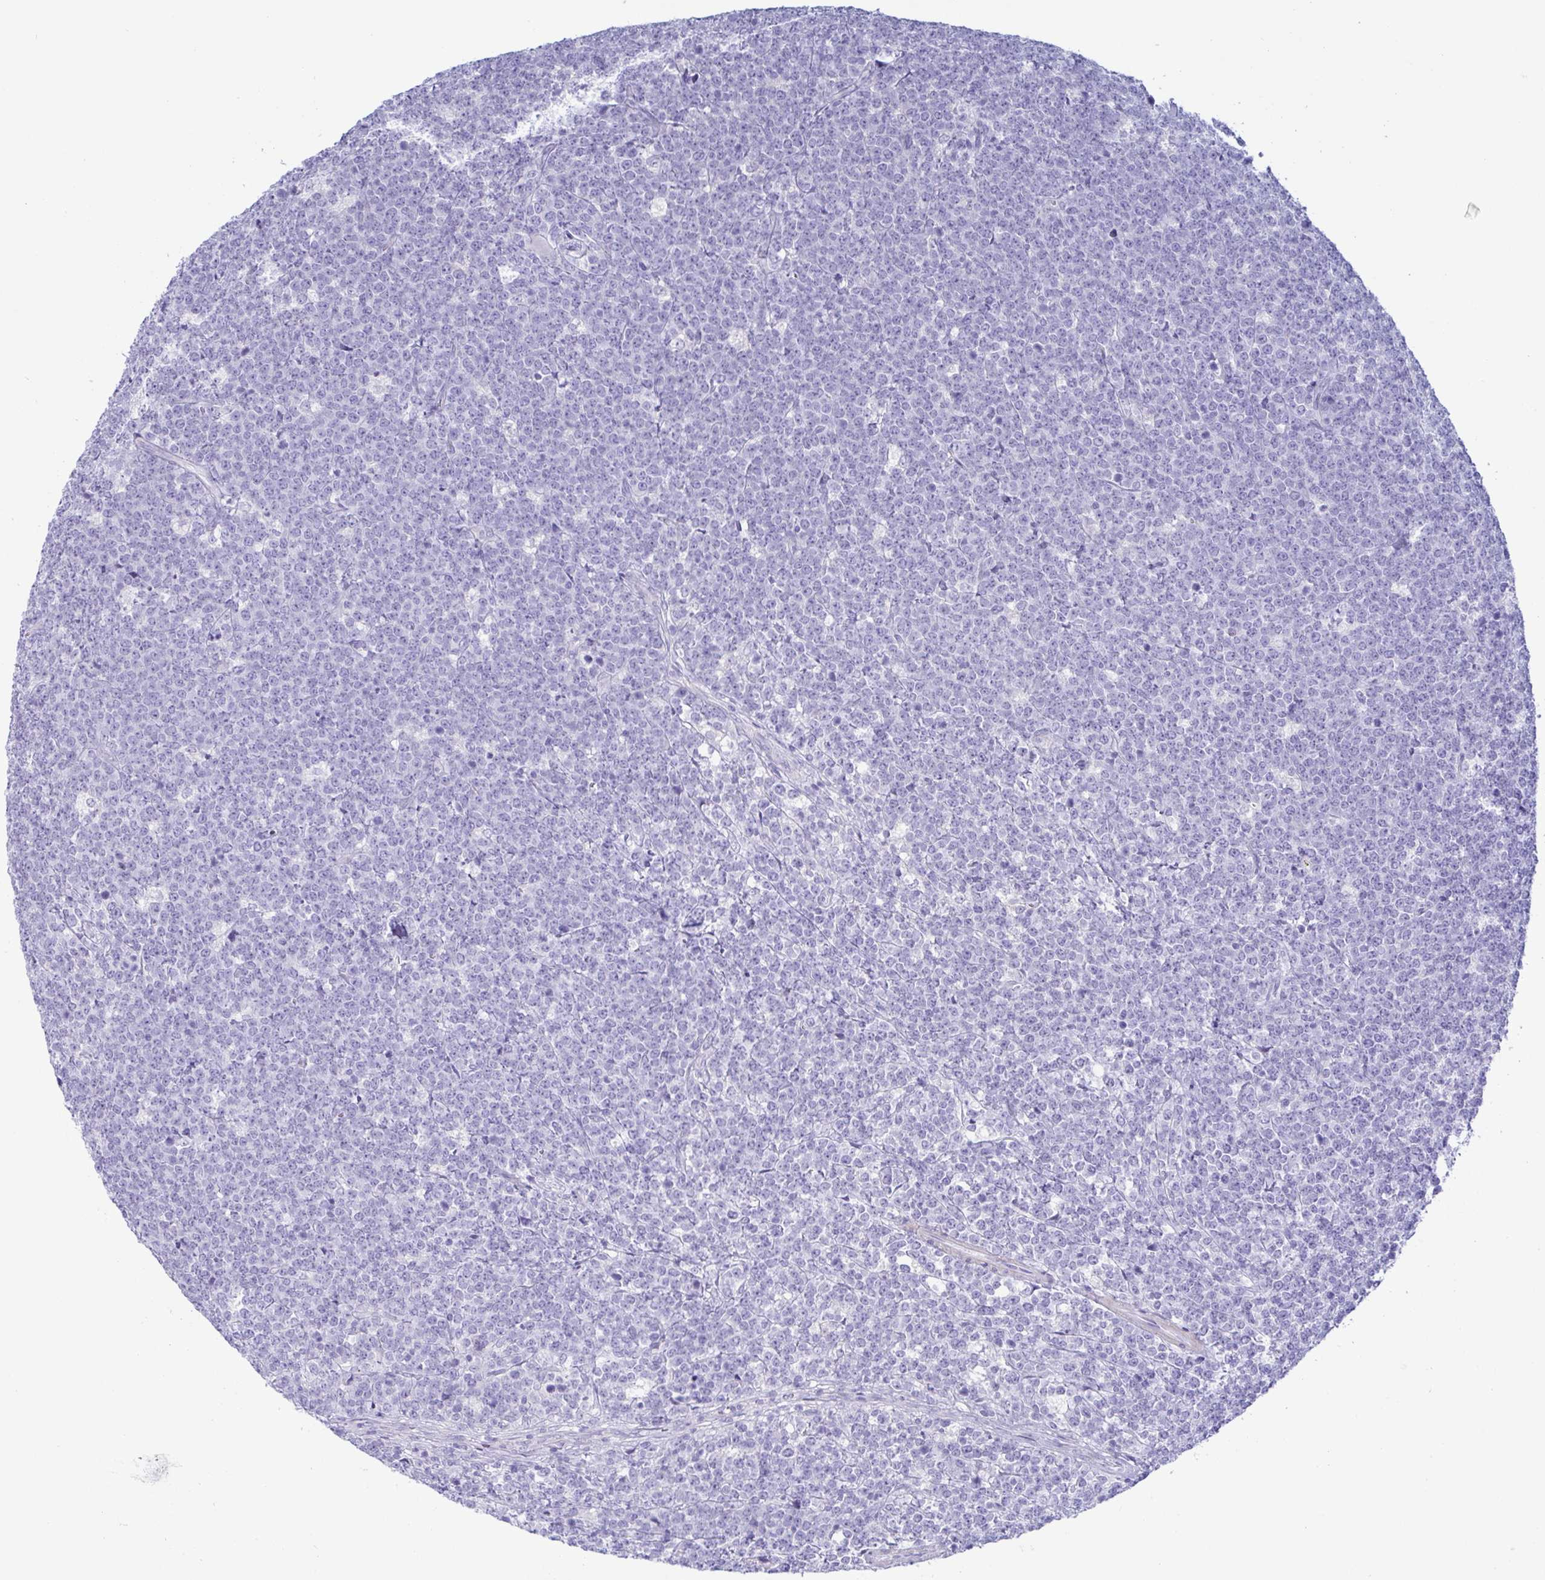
{"staining": {"intensity": "negative", "quantity": "none", "location": "none"}, "tissue": "lymphoma", "cell_type": "Tumor cells", "image_type": "cancer", "snomed": [{"axis": "morphology", "description": "Malignant lymphoma, non-Hodgkin's type, High grade"}, {"axis": "topography", "description": "Small intestine"}, {"axis": "topography", "description": "Colon"}], "caption": "Immunohistochemical staining of high-grade malignant lymphoma, non-Hodgkin's type shows no significant staining in tumor cells.", "gene": "MED11", "patient": {"sex": "male", "age": 8}}